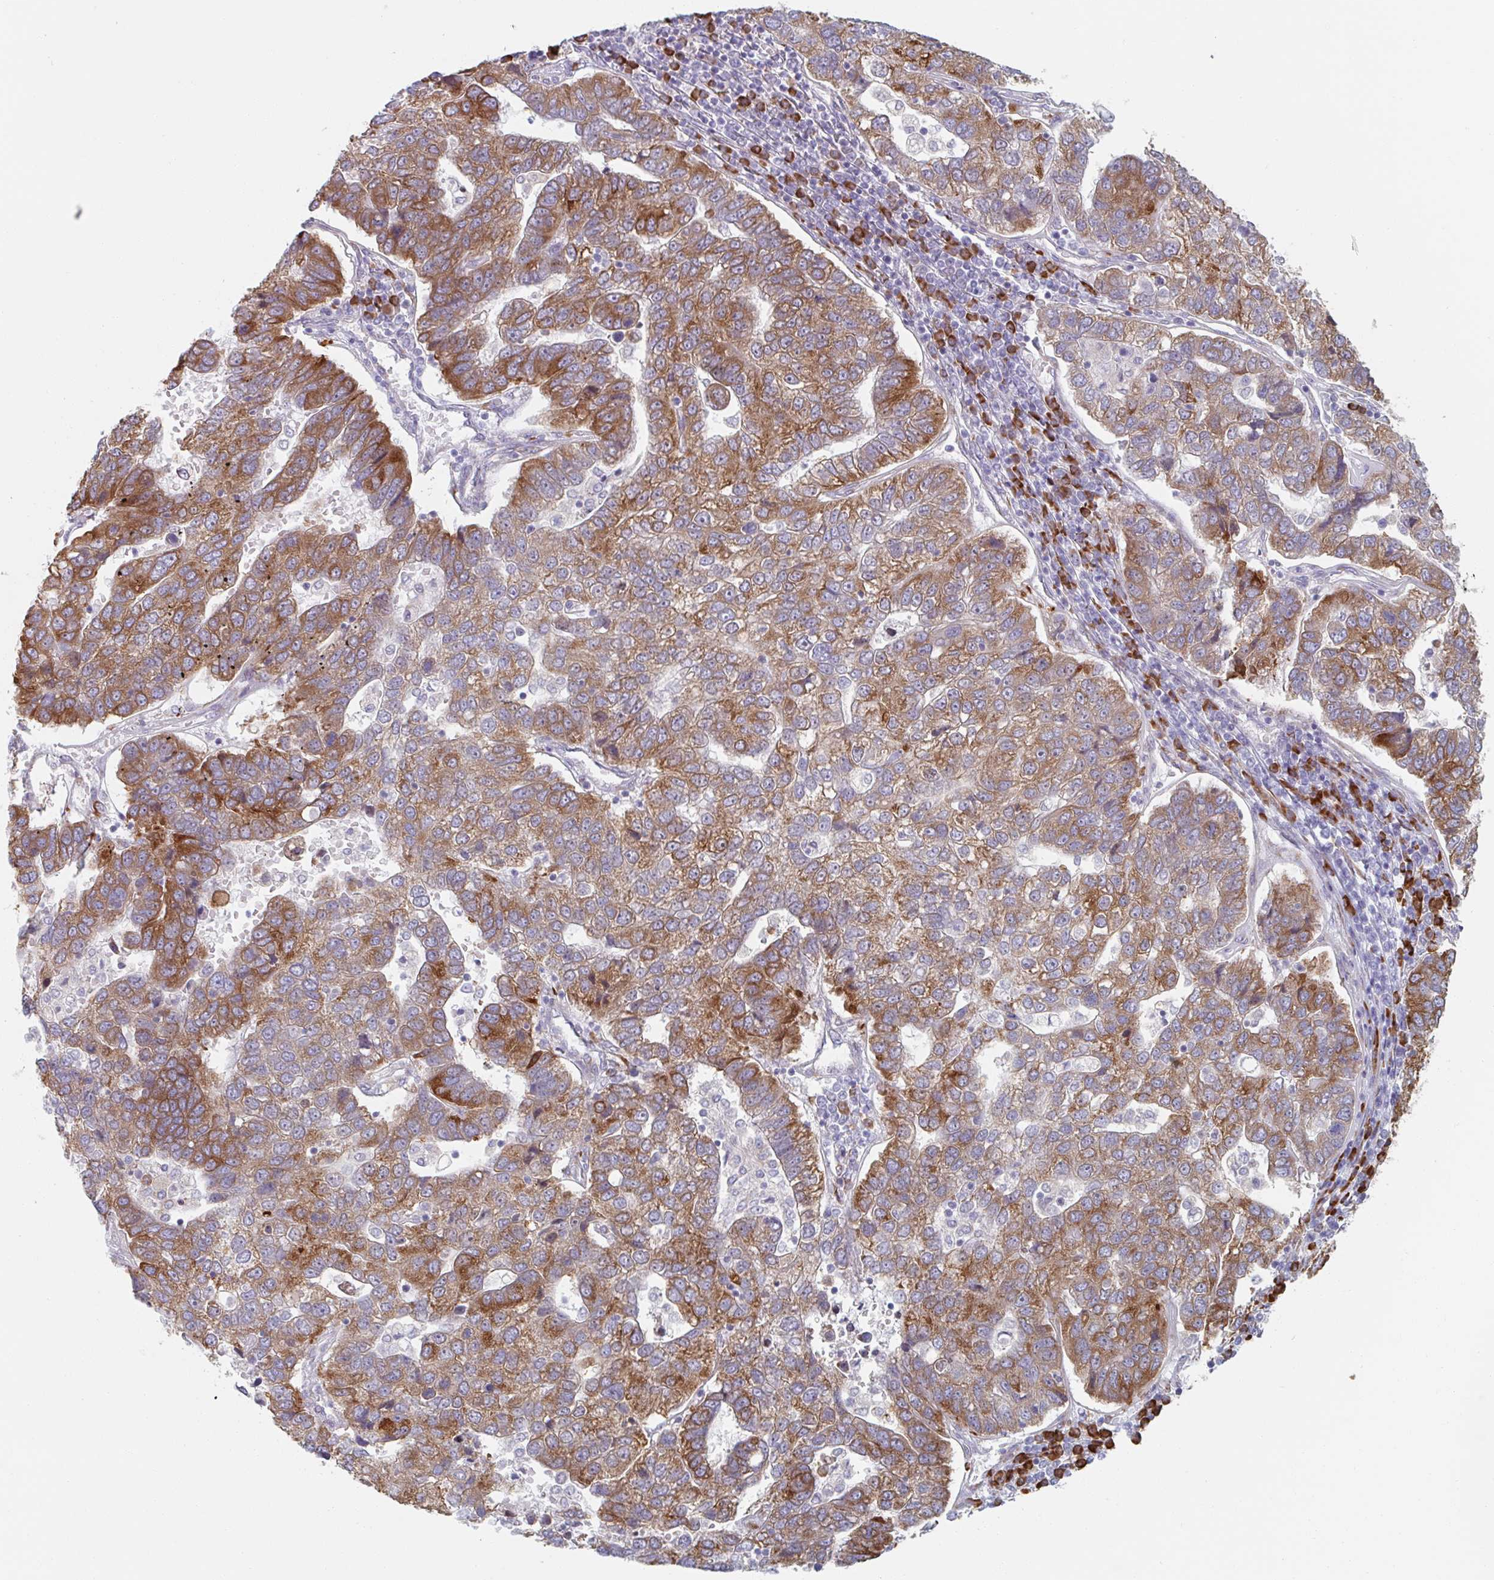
{"staining": {"intensity": "strong", "quantity": "25%-75%", "location": "cytoplasmic/membranous"}, "tissue": "pancreatic cancer", "cell_type": "Tumor cells", "image_type": "cancer", "snomed": [{"axis": "morphology", "description": "Adenocarcinoma, NOS"}, {"axis": "topography", "description": "Pancreas"}], "caption": "Immunohistochemistry (IHC) photomicrograph of human adenocarcinoma (pancreatic) stained for a protein (brown), which reveals high levels of strong cytoplasmic/membranous staining in about 25%-75% of tumor cells.", "gene": "TRAPPC10", "patient": {"sex": "female", "age": 61}}